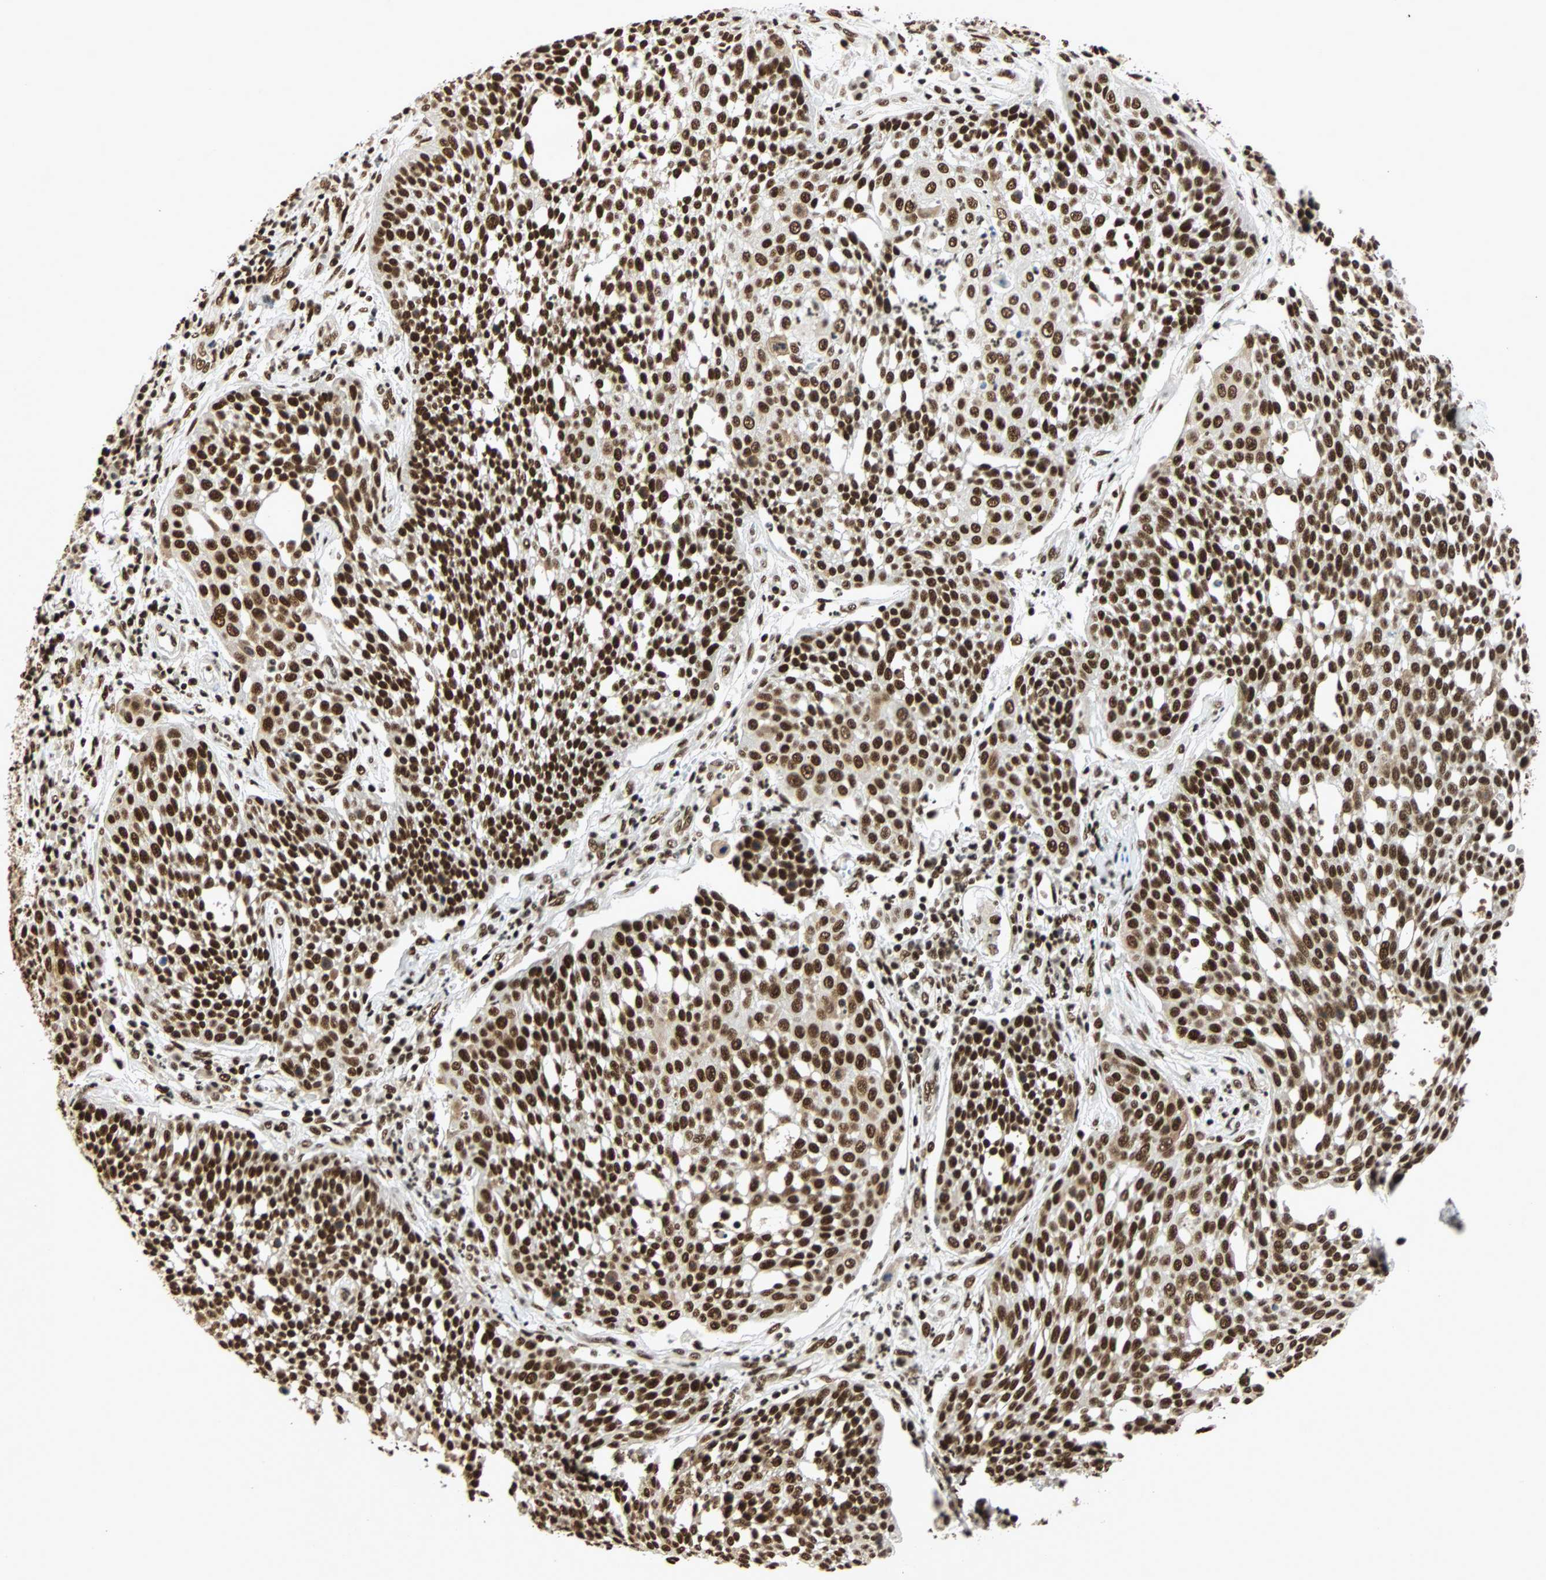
{"staining": {"intensity": "strong", "quantity": ">75%", "location": "nuclear"}, "tissue": "cervical cancer", "cell_type": "Tumor cells", "image_type": "cancer", "snomed": [{"axis": "morphology", "description": "Squamous cell carcinoma, NOS"}, {"axis": "topography", "description": "Cervix"}], "caption": "Immunohistochemical staining of cervical cancer reveals high levels of strong nuclear staining in approximately >75% of tumor cells. (Stains: DAB in brown, nuclei in blue, Microscopy: brightfield microscopy at high magnification).", "gene": "CDK12", "patient": {"sex": "female", "age": 34}}